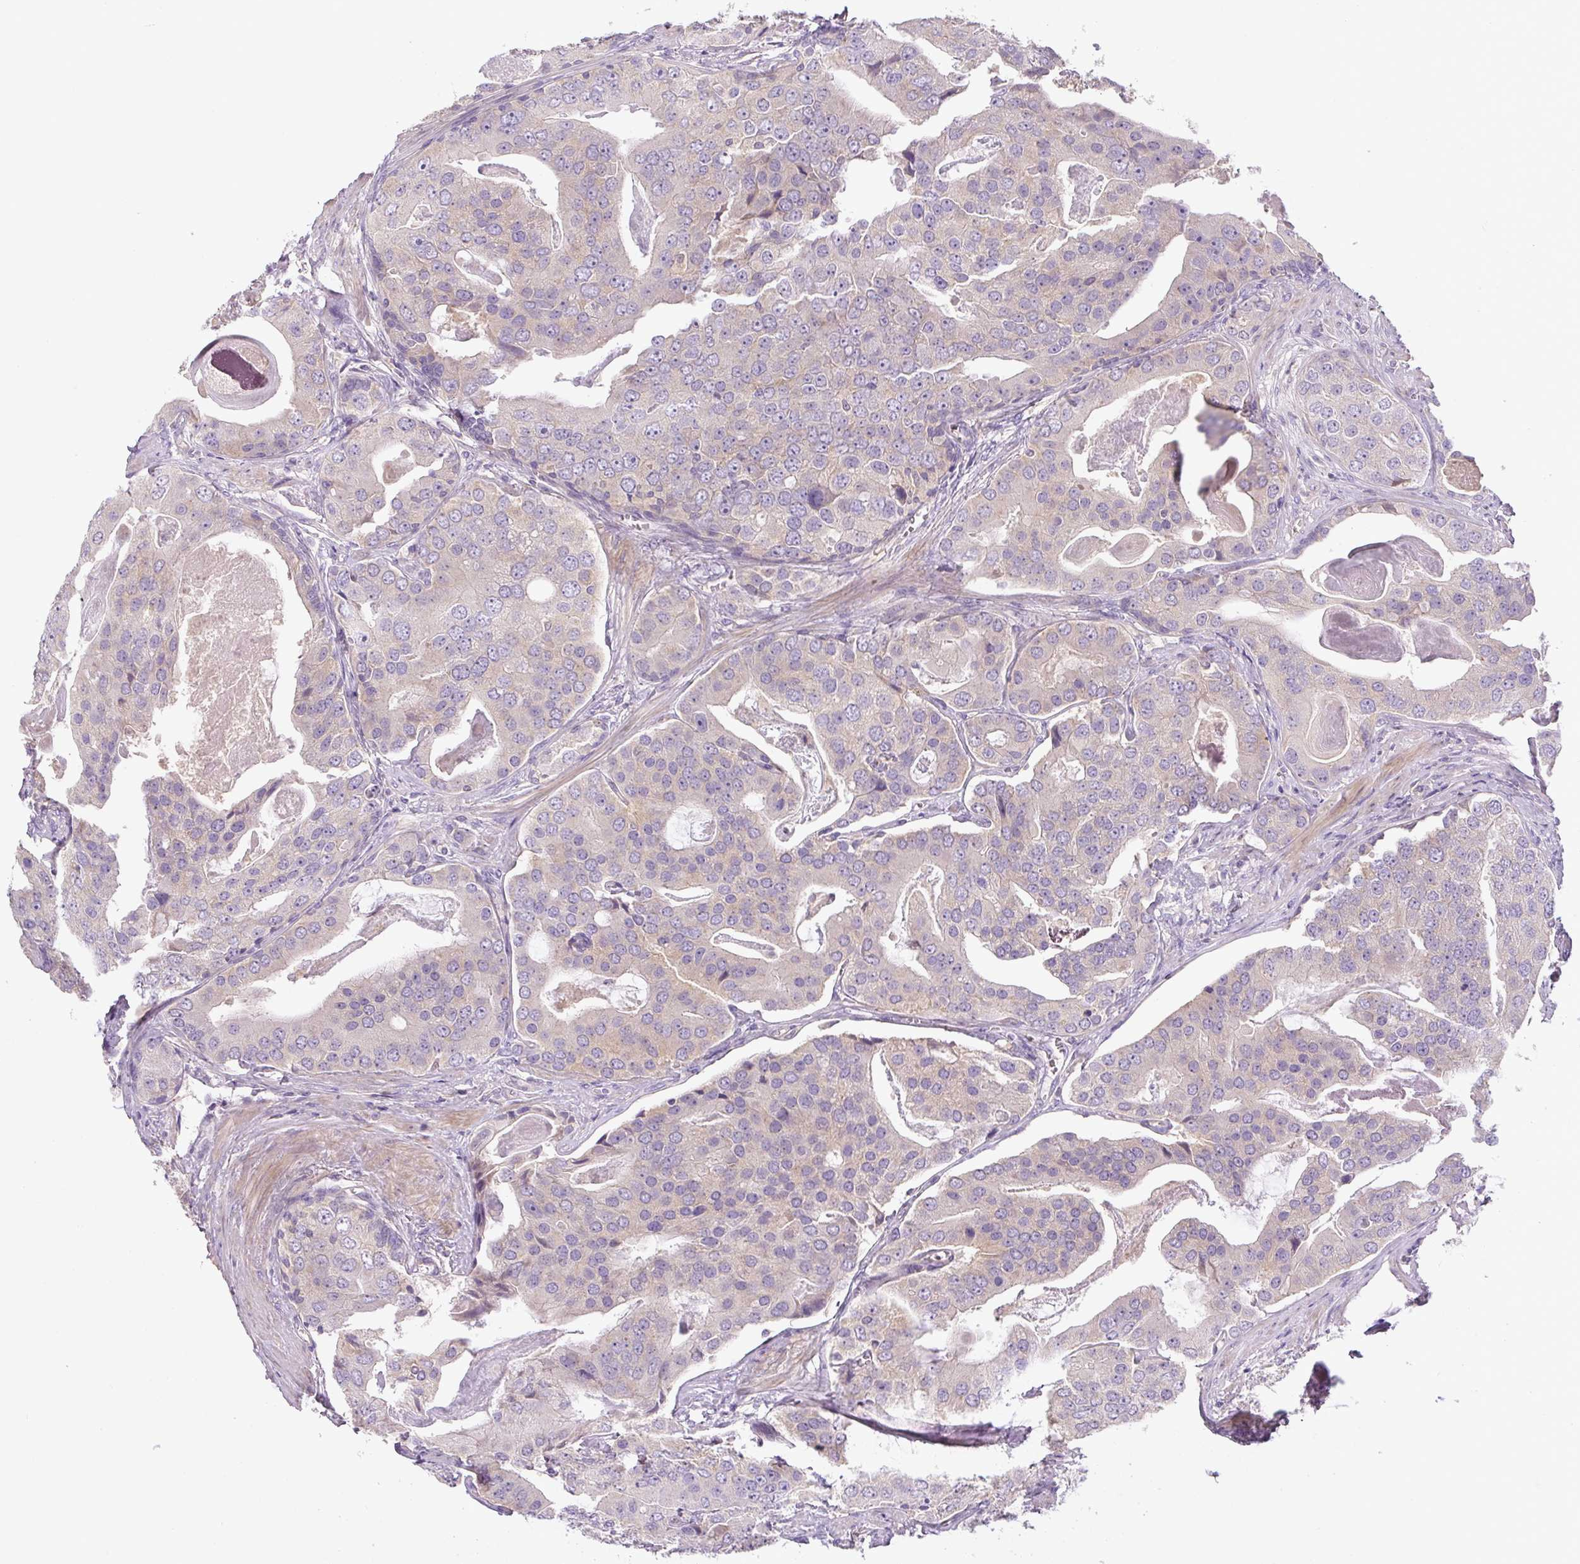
{"staining": {"intensity": "negative", "quantity": "none", "location": "none"}, "tissue": "prostate cancer", "cell_type": "Tumor cells", "image_type": "cancer", "snomed": [{"axis": "morphology", "description": "Adenocarcinoma, High grade"}, {"axis": "topography", "description": "Prostate"}], "caption": "The photomicrograph displays no significant positivity in tumor cells of prostate high-grade adenocarcinoma.", "gene": "UBL3", "patient": {"sex": "male", "age": 71}}